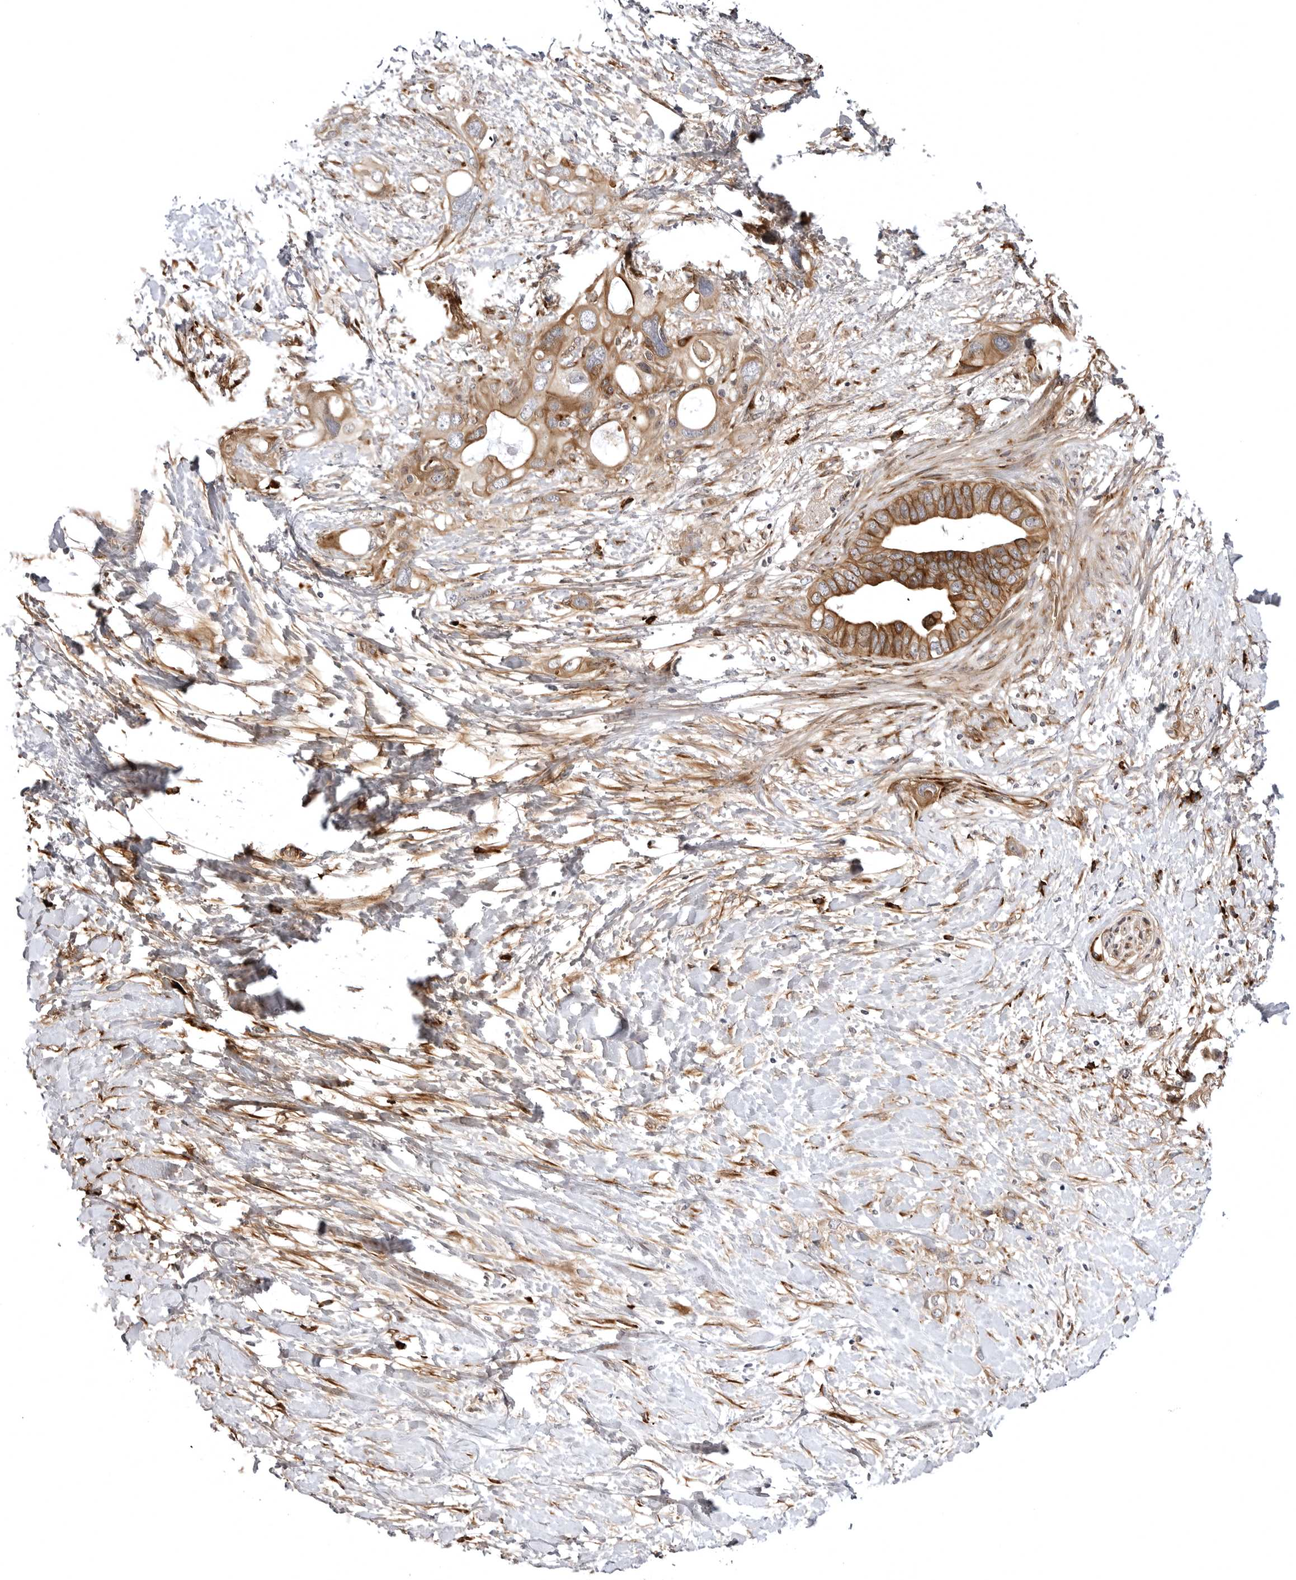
{"staining": {"intensity": "moderate", "quantity": ">75%", "location": "cytoplasmic/membranous"}, "tissue": "pancreatic cancer", "cell_type": "Tumor cells", "image_type": "cancer", "snomed": [{"axis": "morphology", "description": "Adenocarcinoma, NOS"}, {"axis": "topography", "description": "Pancreas"}], "caption": "This is a photomicrograph of immunohistochemistry staining of adenocarcinoma (pancreatic), which shows moderate positivity in the cytoplasmic/membranous of tumor cells.", "gene": "ARL5A", "patient": {"sex": "female", "age": 56}}